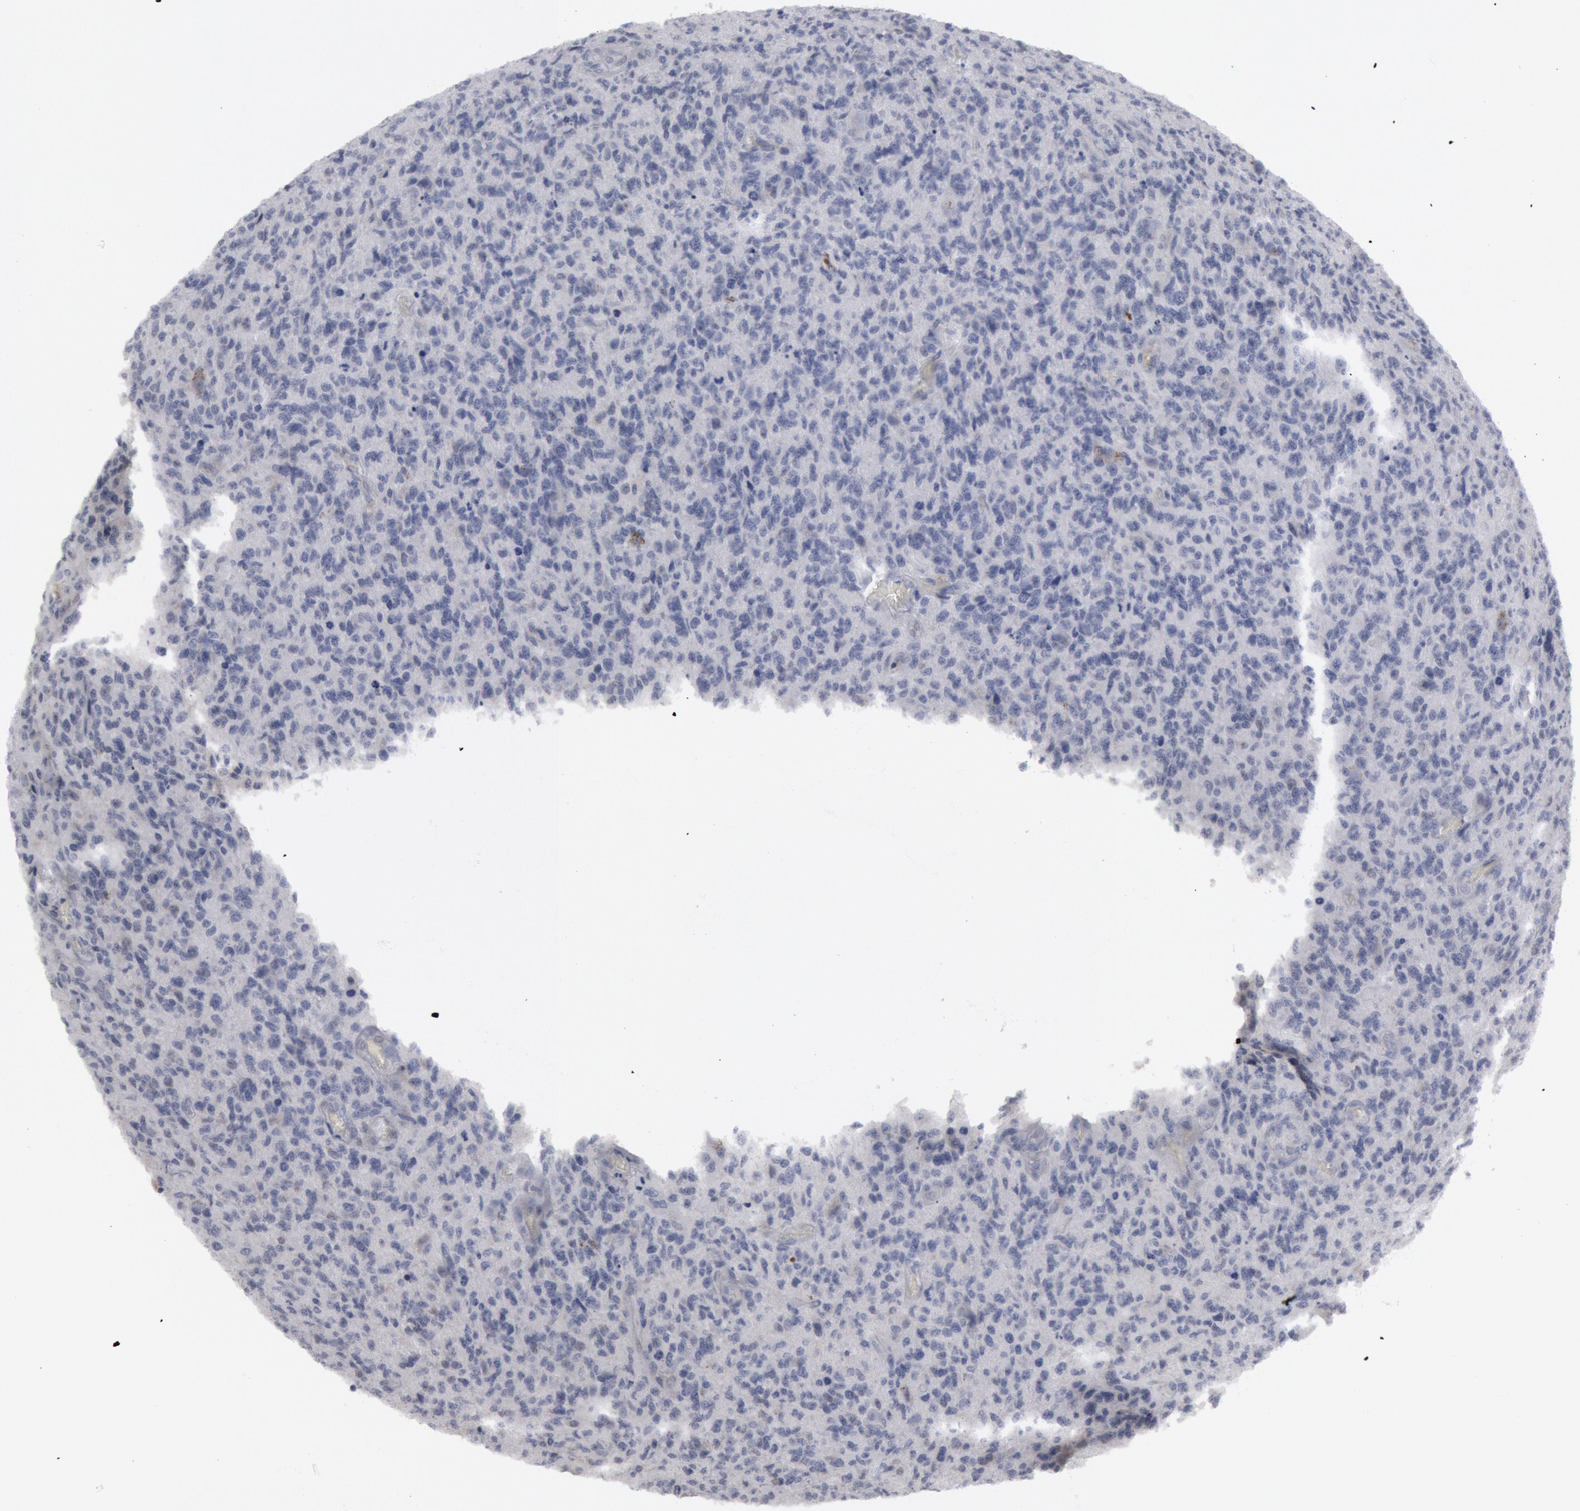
{"staining": {"intensity": "negative", "quantity": "none", "location": "none"}, "tissue": "glioma", "cell_type": "Tumor cells", "image_type": "cancer", "snomed": [{"axis": "morphology", "description": "Glioma, malignant, High grade"}, {"axis": "topography", "description": "Brain"}], "caption": "Tumor cells are negative for brown protein staining in malignant glioma (high-grade).", "gene": "DMC1", "patient": {"sex": "male", "age": 36}}